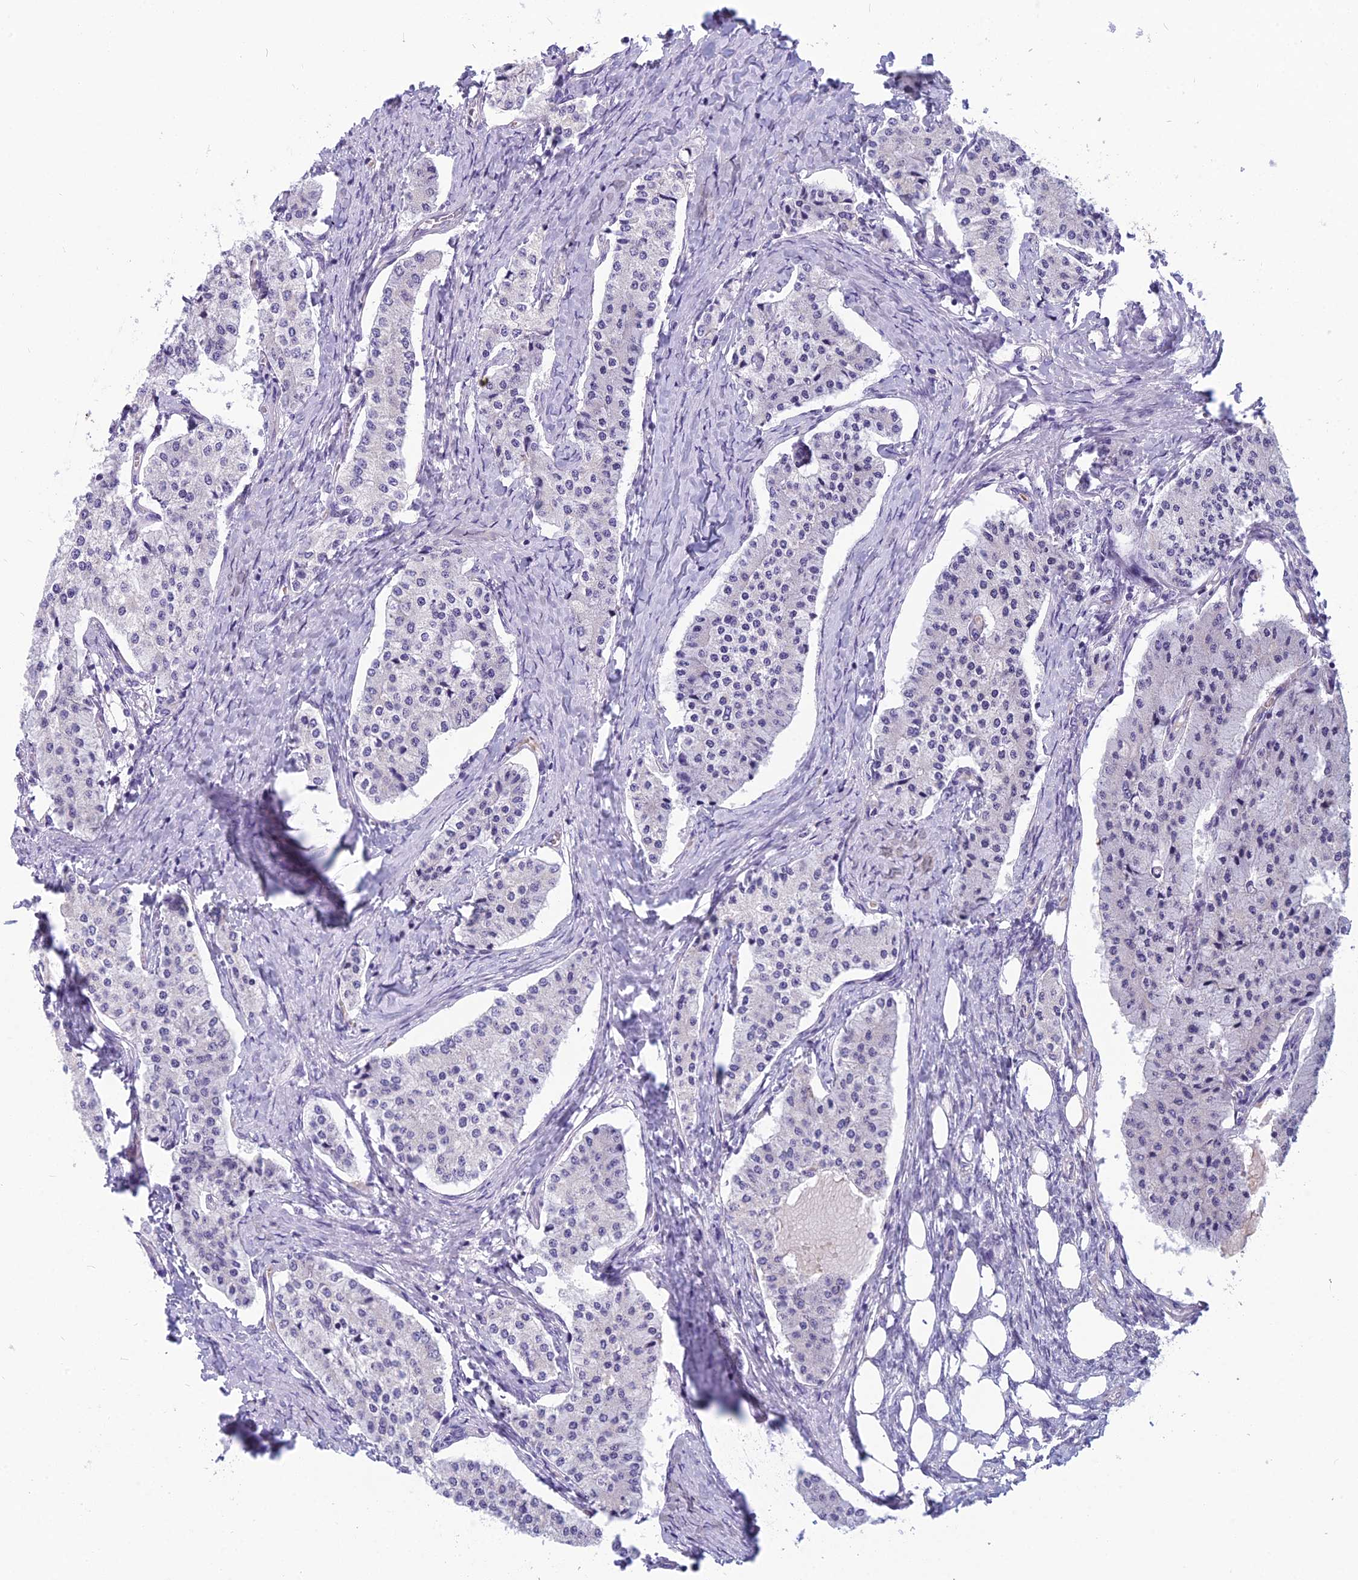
{"staining": {"intensity": "negative", "quantity": "none", "location": "none"}, "tissue": "carcinoid", "cell_type": "Tumor cells", "image_type": "cancer", "snomed": [{"axis": "morphology", "description": "Carcinoid, malignant, NOS"}, {"axis": "topography", "description": "Colon"}], "caption": "There is no significant positivity in tumor cells of carcinoid. Nuclei are stained in blue.", "gene": "RBM41", "patient": {"sex": "female", "age": 52}}